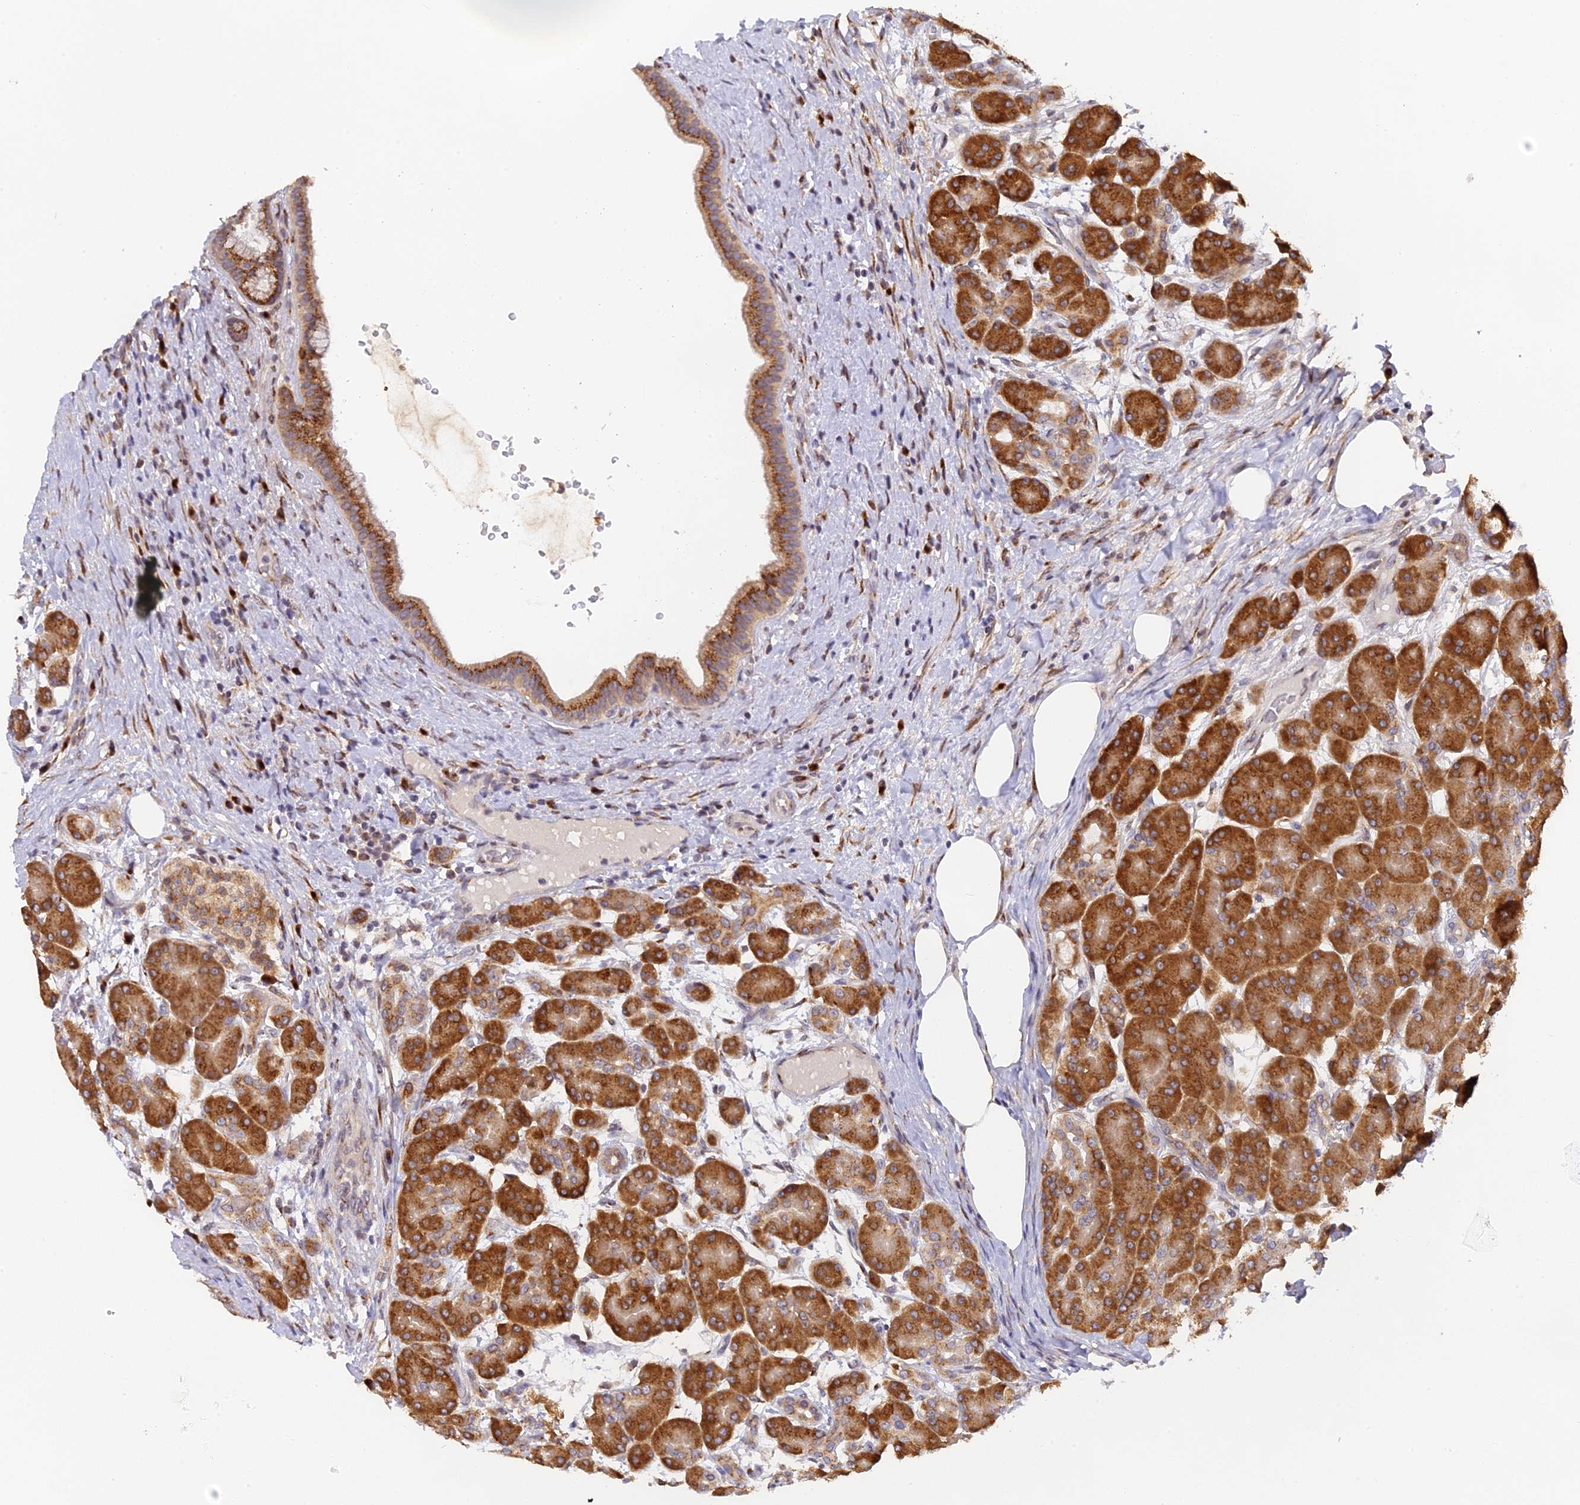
{"staining": {"intensity": "strong", "quantity": ">75%", "location": "cytoplasmic/membranous"}, "tissue": "pancreas", "cell_type": "Exocrine glandular cells", "image_type": "normal", "snomed": [{"axis": "morphology", "description": "Normal tissue, NOS"}, {"axis": "topography", "description": "Pancreas"}], "caption": "Protein expression analysis of normal pancreas reveals strong cytoplasmic/membranous positivity in approximately >75% of exocrine glandular cells. (DAB (3,3'-diaminobenzidine) = brown stain, brightfield microscopy at high magnification).", "gene": "SNX17", "patient": {"sex": "male", "age": 63}}